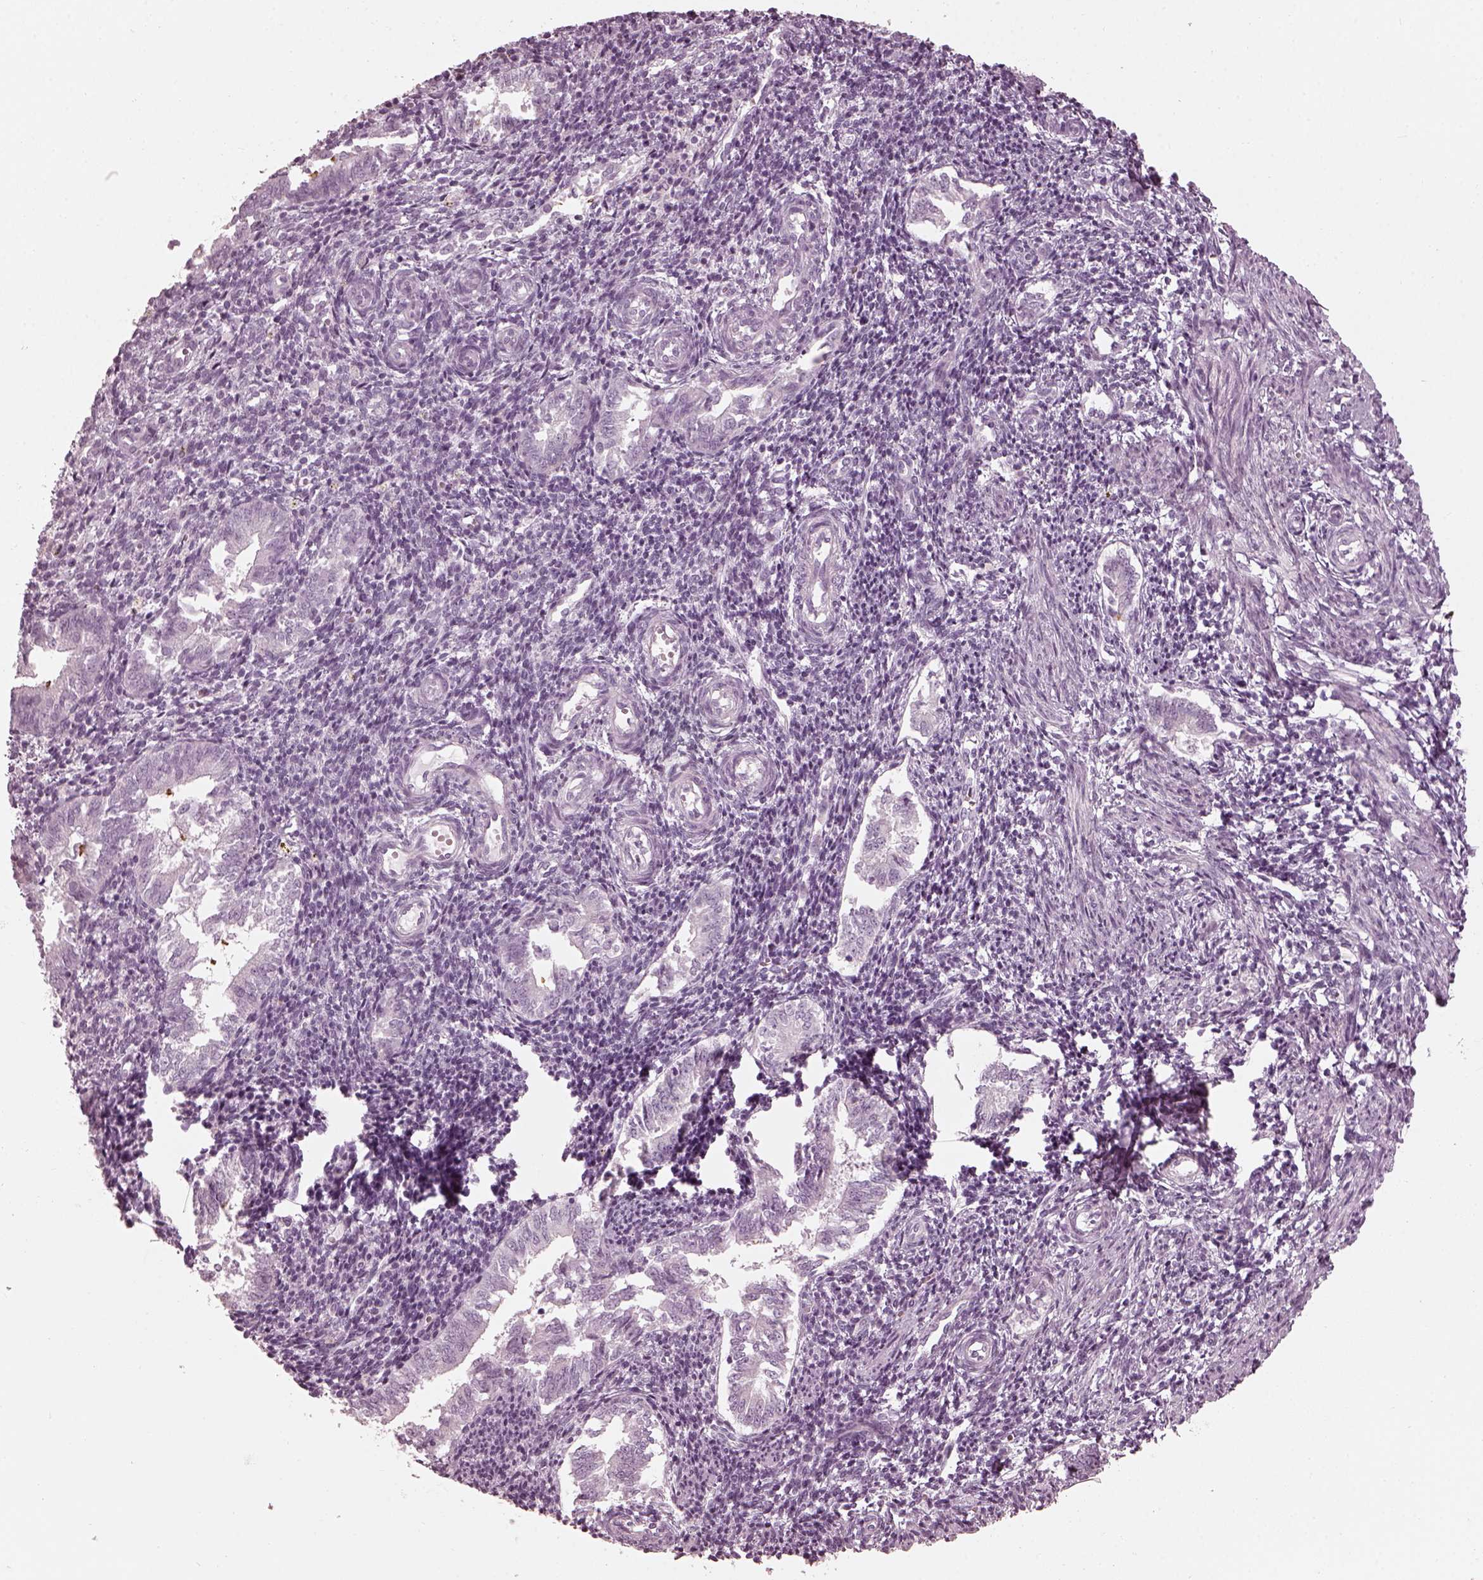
{"staining": {"intensity": "negative", "quantity": "none", "location": "none"}, "tissue": "endometrium", "cell_type": "Cells in endometrial stroma", "image_type": "normal", "snomed": [{"axis": "morphology", "description": "Normal tissue, NOS"}, {"axis": "topography", "description": "Endometrium"}], "caption": "There is no significant staining in cells in endometrial stroma of endometrium. The staining is performed using DAB brown chromogen with nuclei counter-stained in using hematoxylin.", "gene": "SAXO2", "patient": {"sex": "female", "age": 25}}